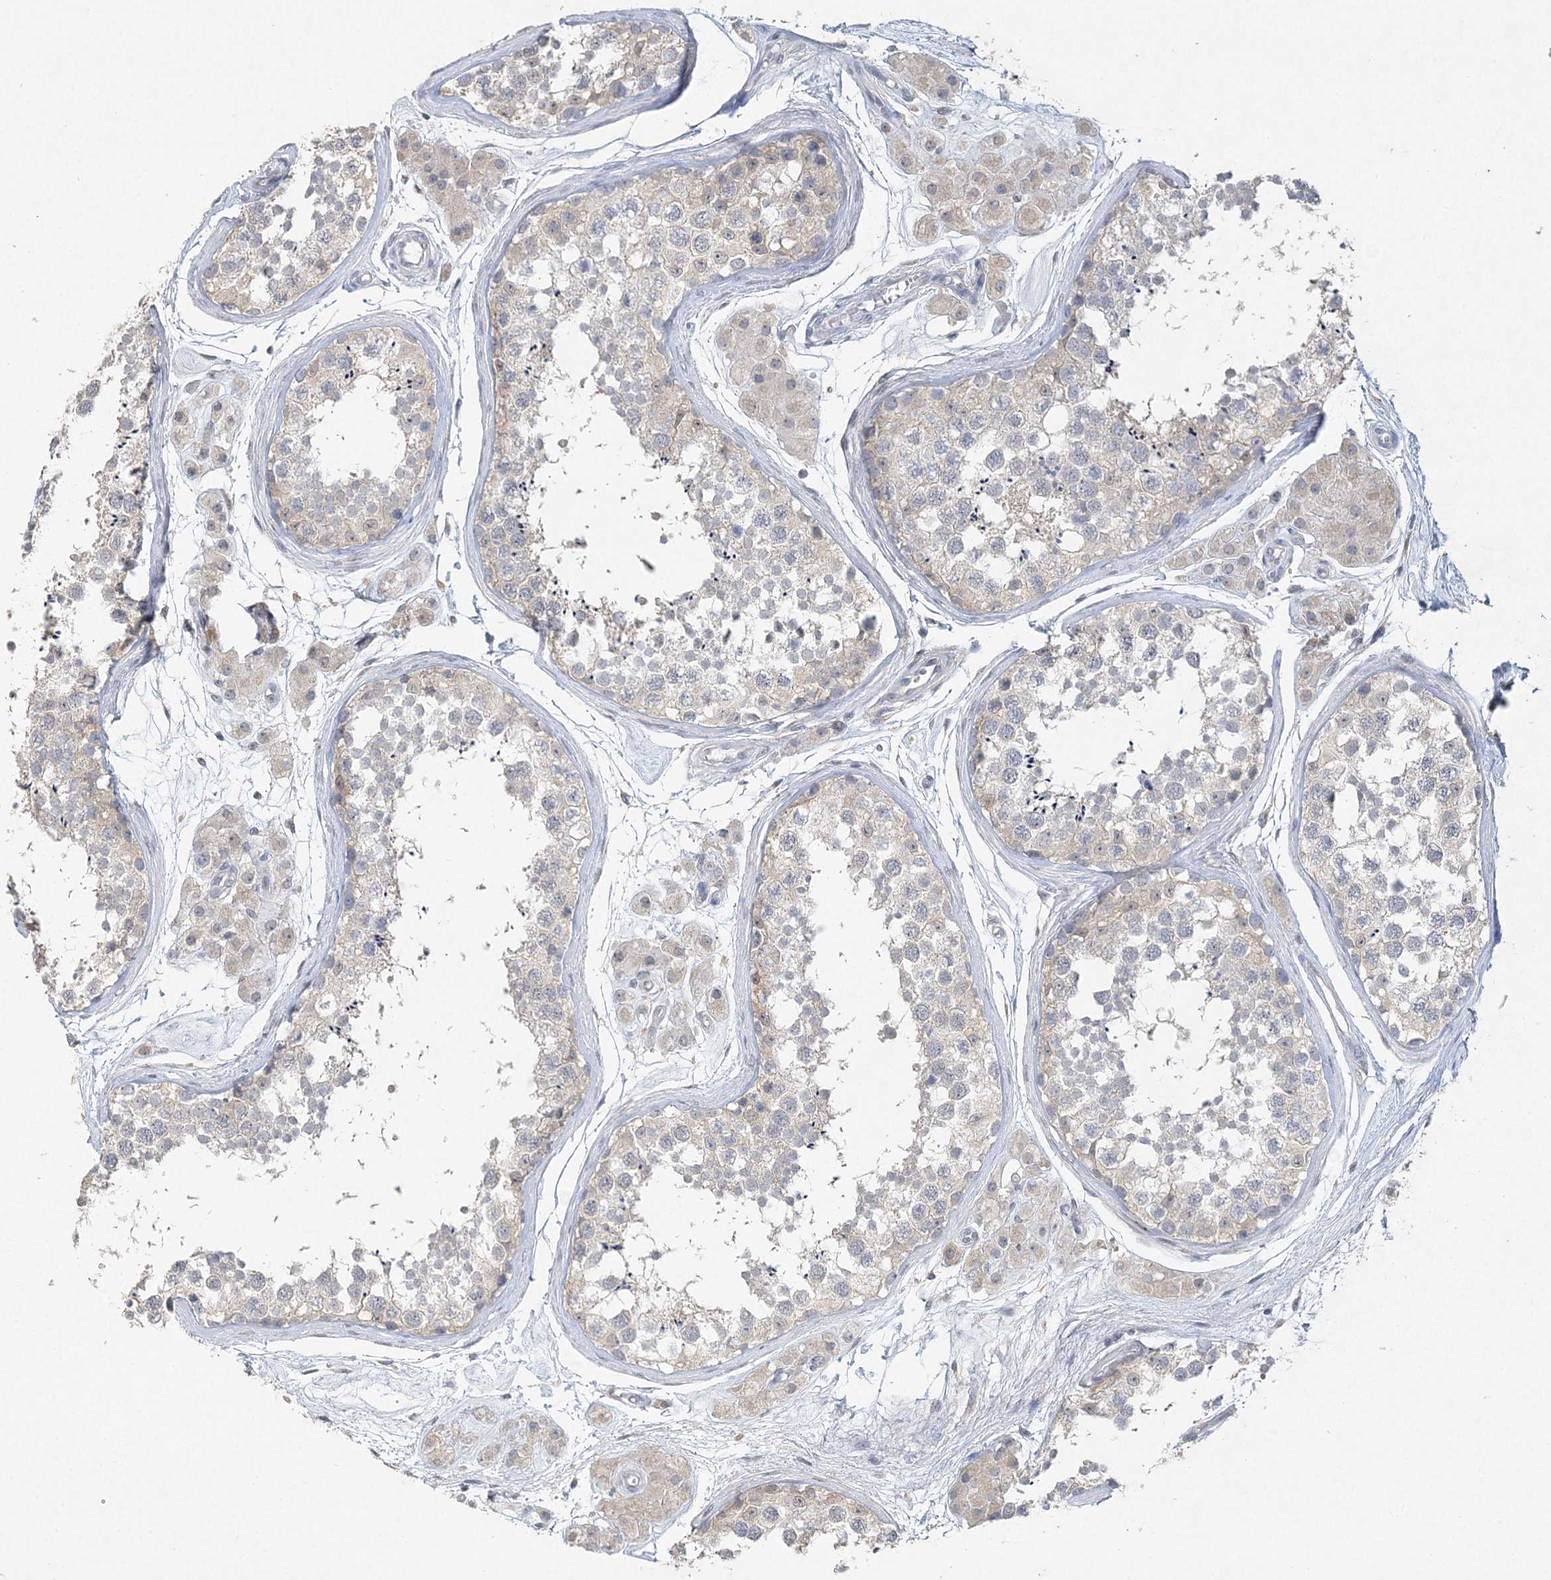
{"staining": {"intensity": "weak", "quantity": "<25%", "location": "cytoplasmic/membranous"}, "tissue": "testis", "cell_type": "Cells in seminiferous ducts", "image_type": "normal", "snomed": [{"axis": "morphology", "description": "Normal tissue, NOS"}, {"axis": "topography", "description": "Testis"}], "caption": "Cells in seminiferous ducts are negative for protein expression in unremarkable human testis.", "gene": "MAT2B", "patient": {"sex": "male", "age": 56}}